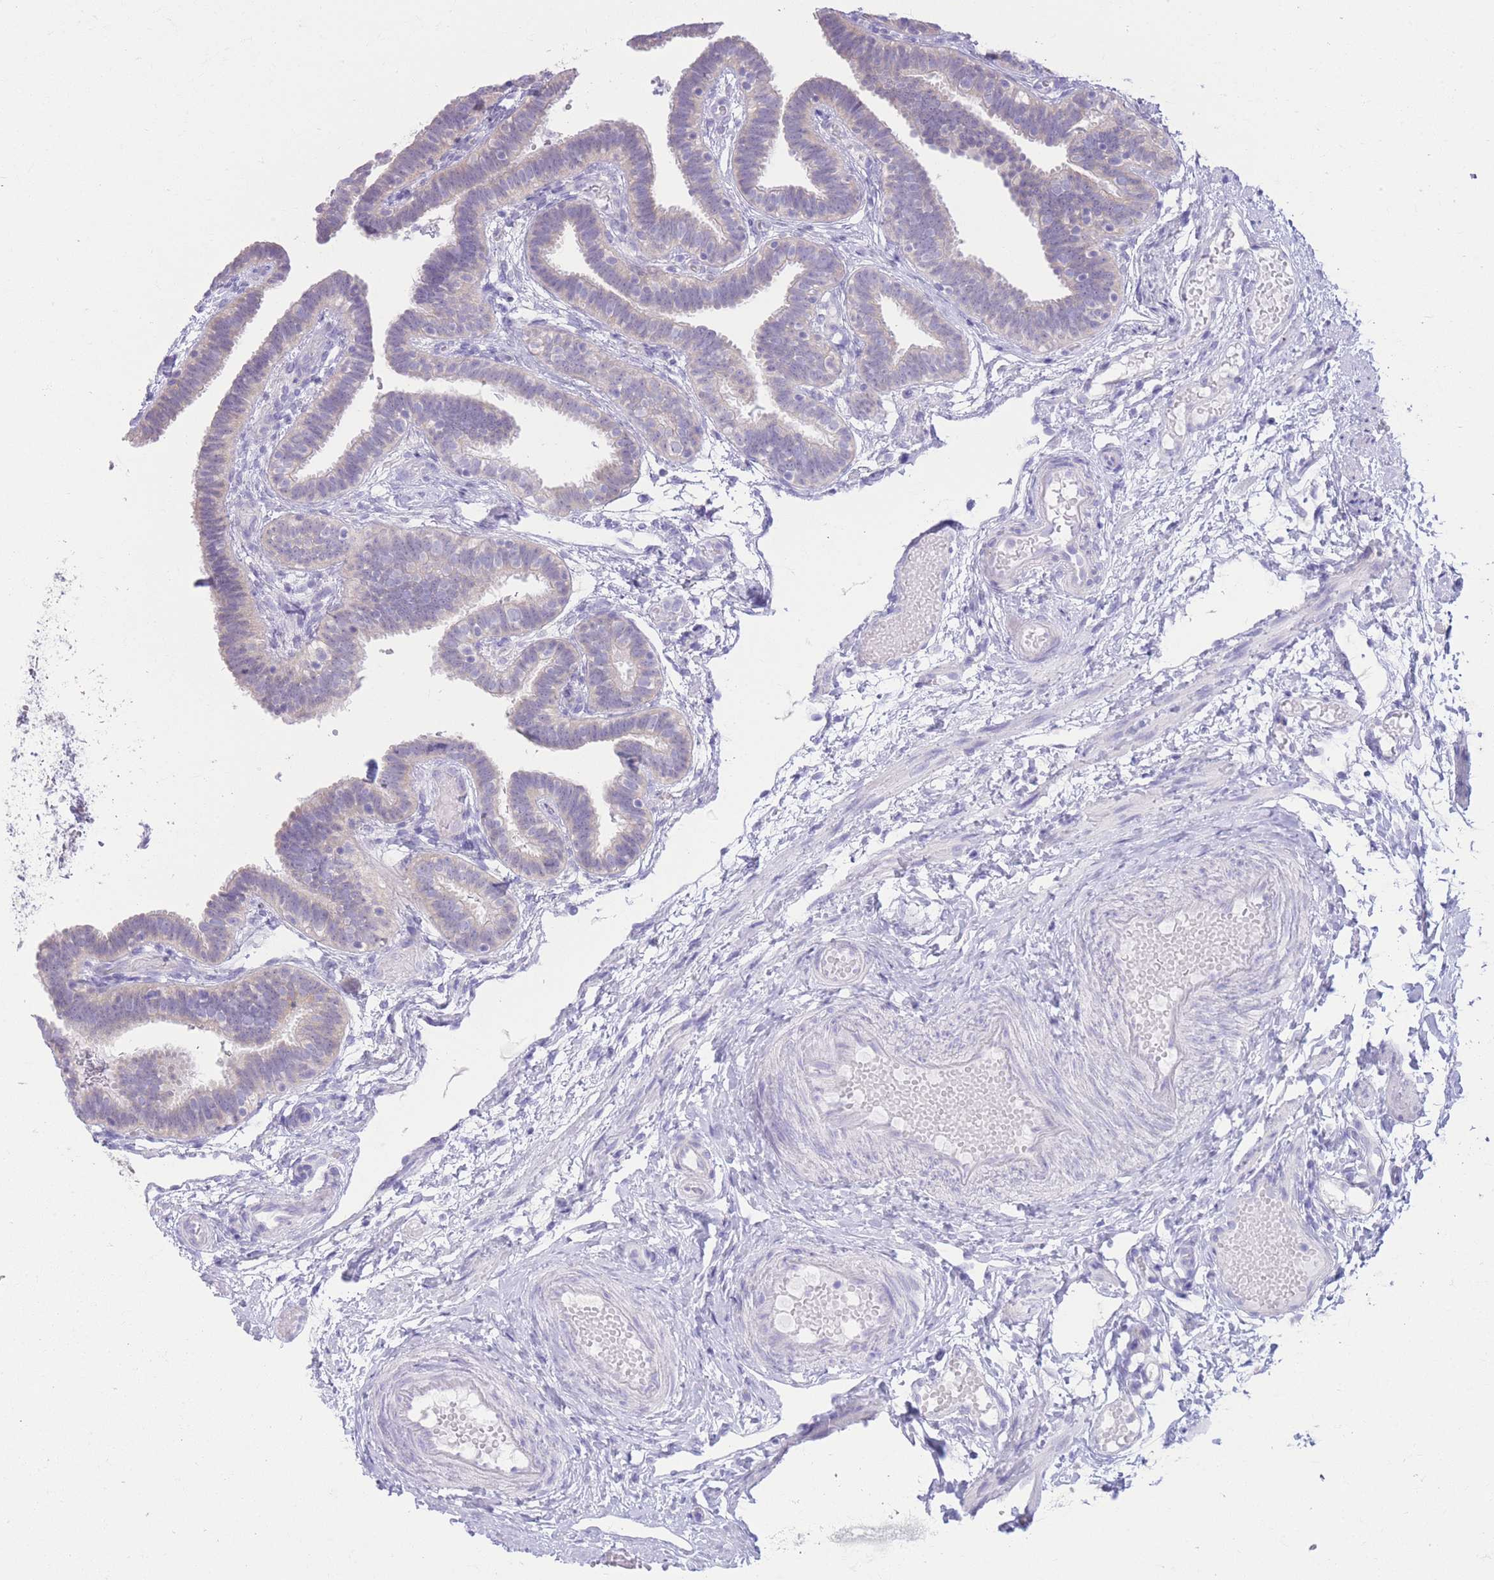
{"staining": {"intensity": "negative", "quantity": "none", "location": "none"}, "tissue": "fallopian tube", "cell_type": "Glandular cells", "image_type": "normal", "snomed": [{"axis": "morphology", "description": "Normal tissue, NOS"}, {"axis": "topography", "description": "Fallopian tube"}], "caption": "Glandular cells are negative for brown protein staining in normal fallopian tube. (Stains: DAB (3,3'-diaminobenzidine) immunohistochemistry (IHC) with hematoxylin counter stain, Microscopy: brightfield microscopy at high magnification).", "gene": "FAH", "patient": {"sex": "female", "age": 37}}